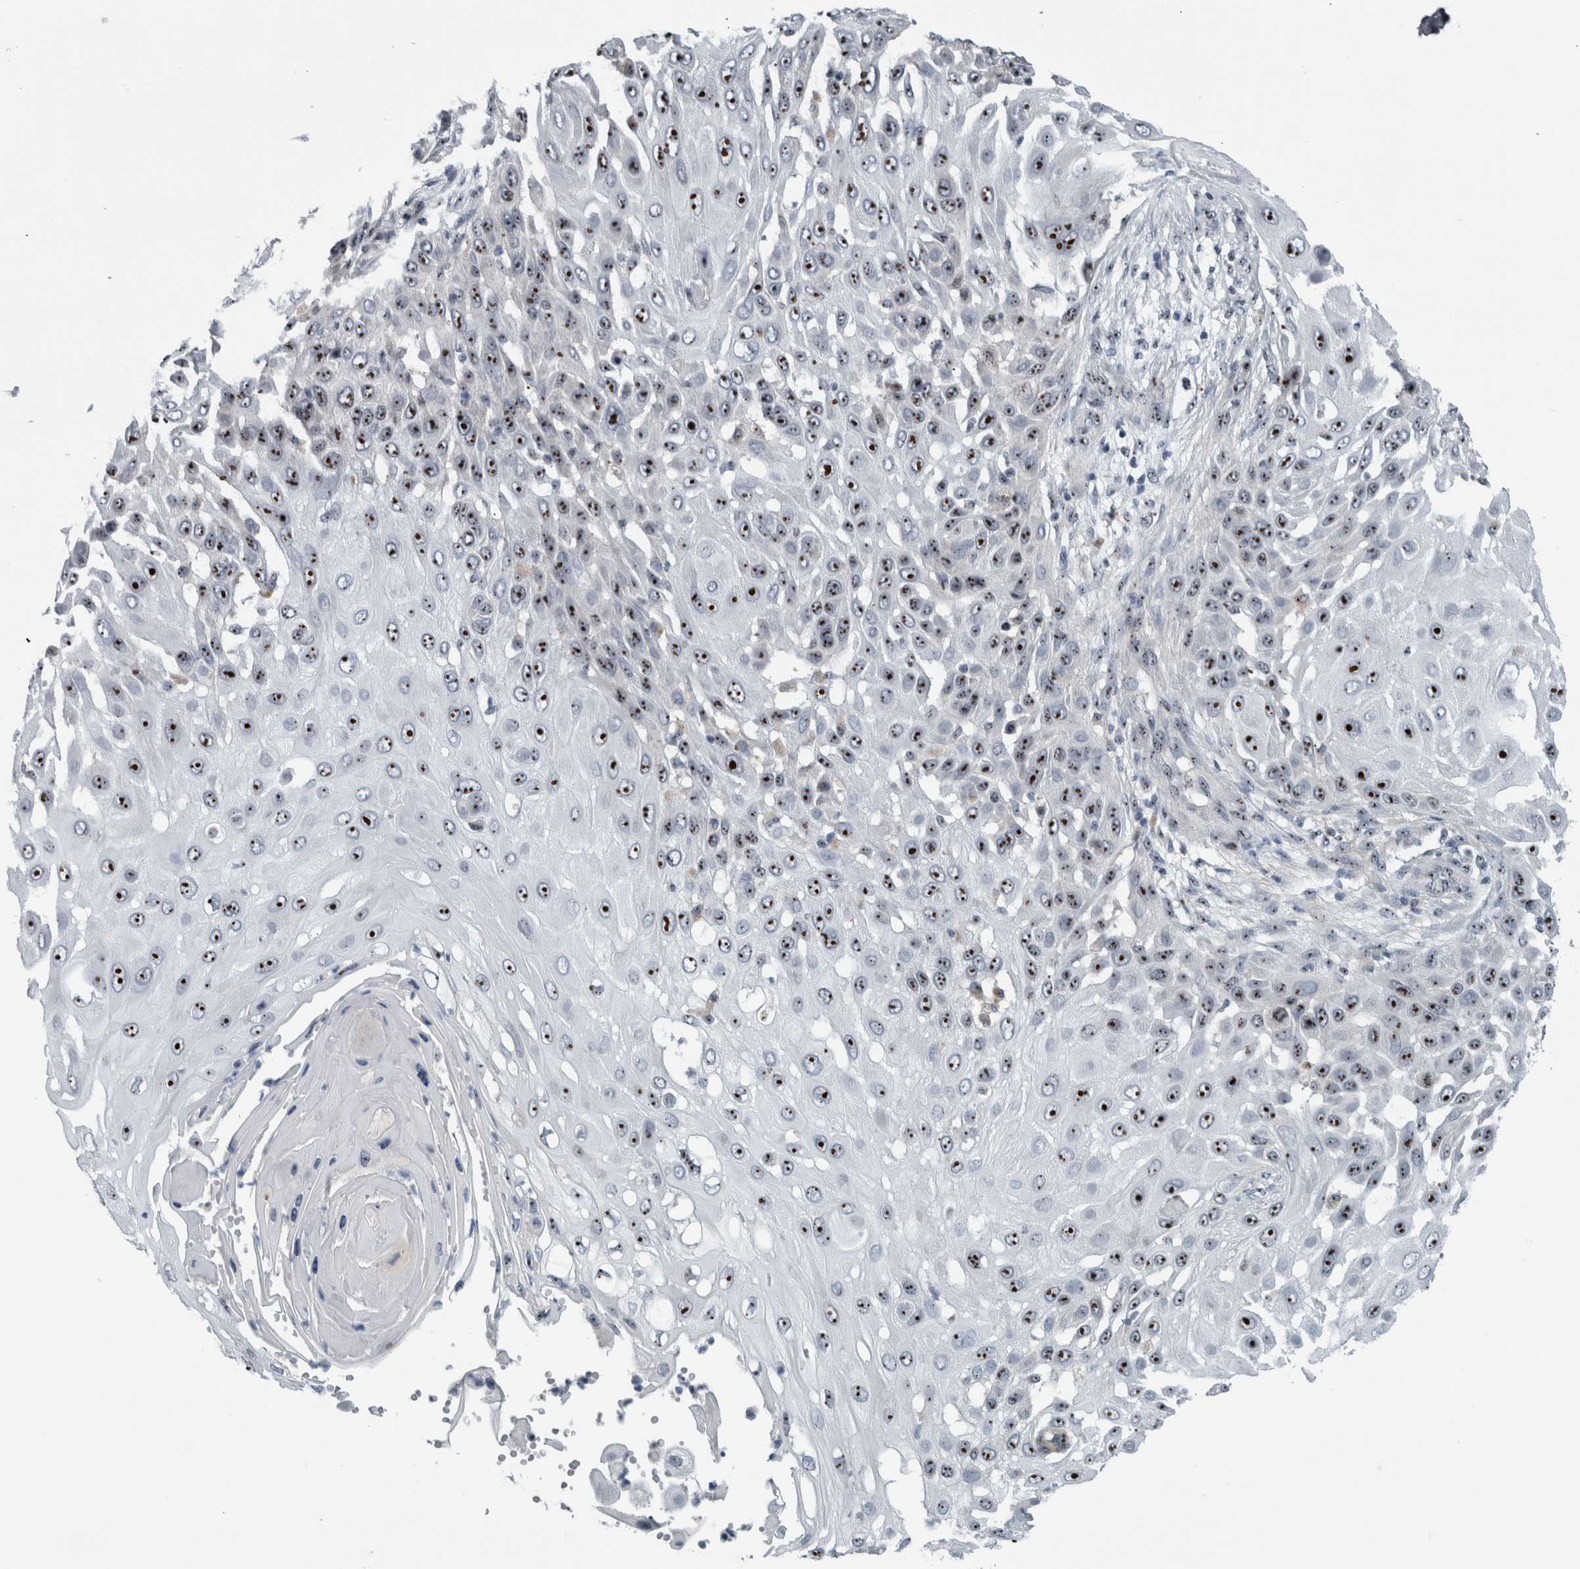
{"staining": {"intensity": "strong", "quantity": ">75%", "location": "nuclear"}, "tissue": "skin cancer", "cell_type": "Tumor cells", "image_type": "cancer", "snomed": [{"axis": "morphology", "description": "Squamous cell carcinoma, NOS"}, {"axis": "topography", "description": "Skin"}], "caption": "A high-resolution photomicrograph shows immunohistochemistry (IHC) staining of skin squamous cell carcinoma, which exhibits strong nuclear expression in about >75% of tumor cells.", "gene": "UTP6", "patient": {"sex": "female", "age": 44}}